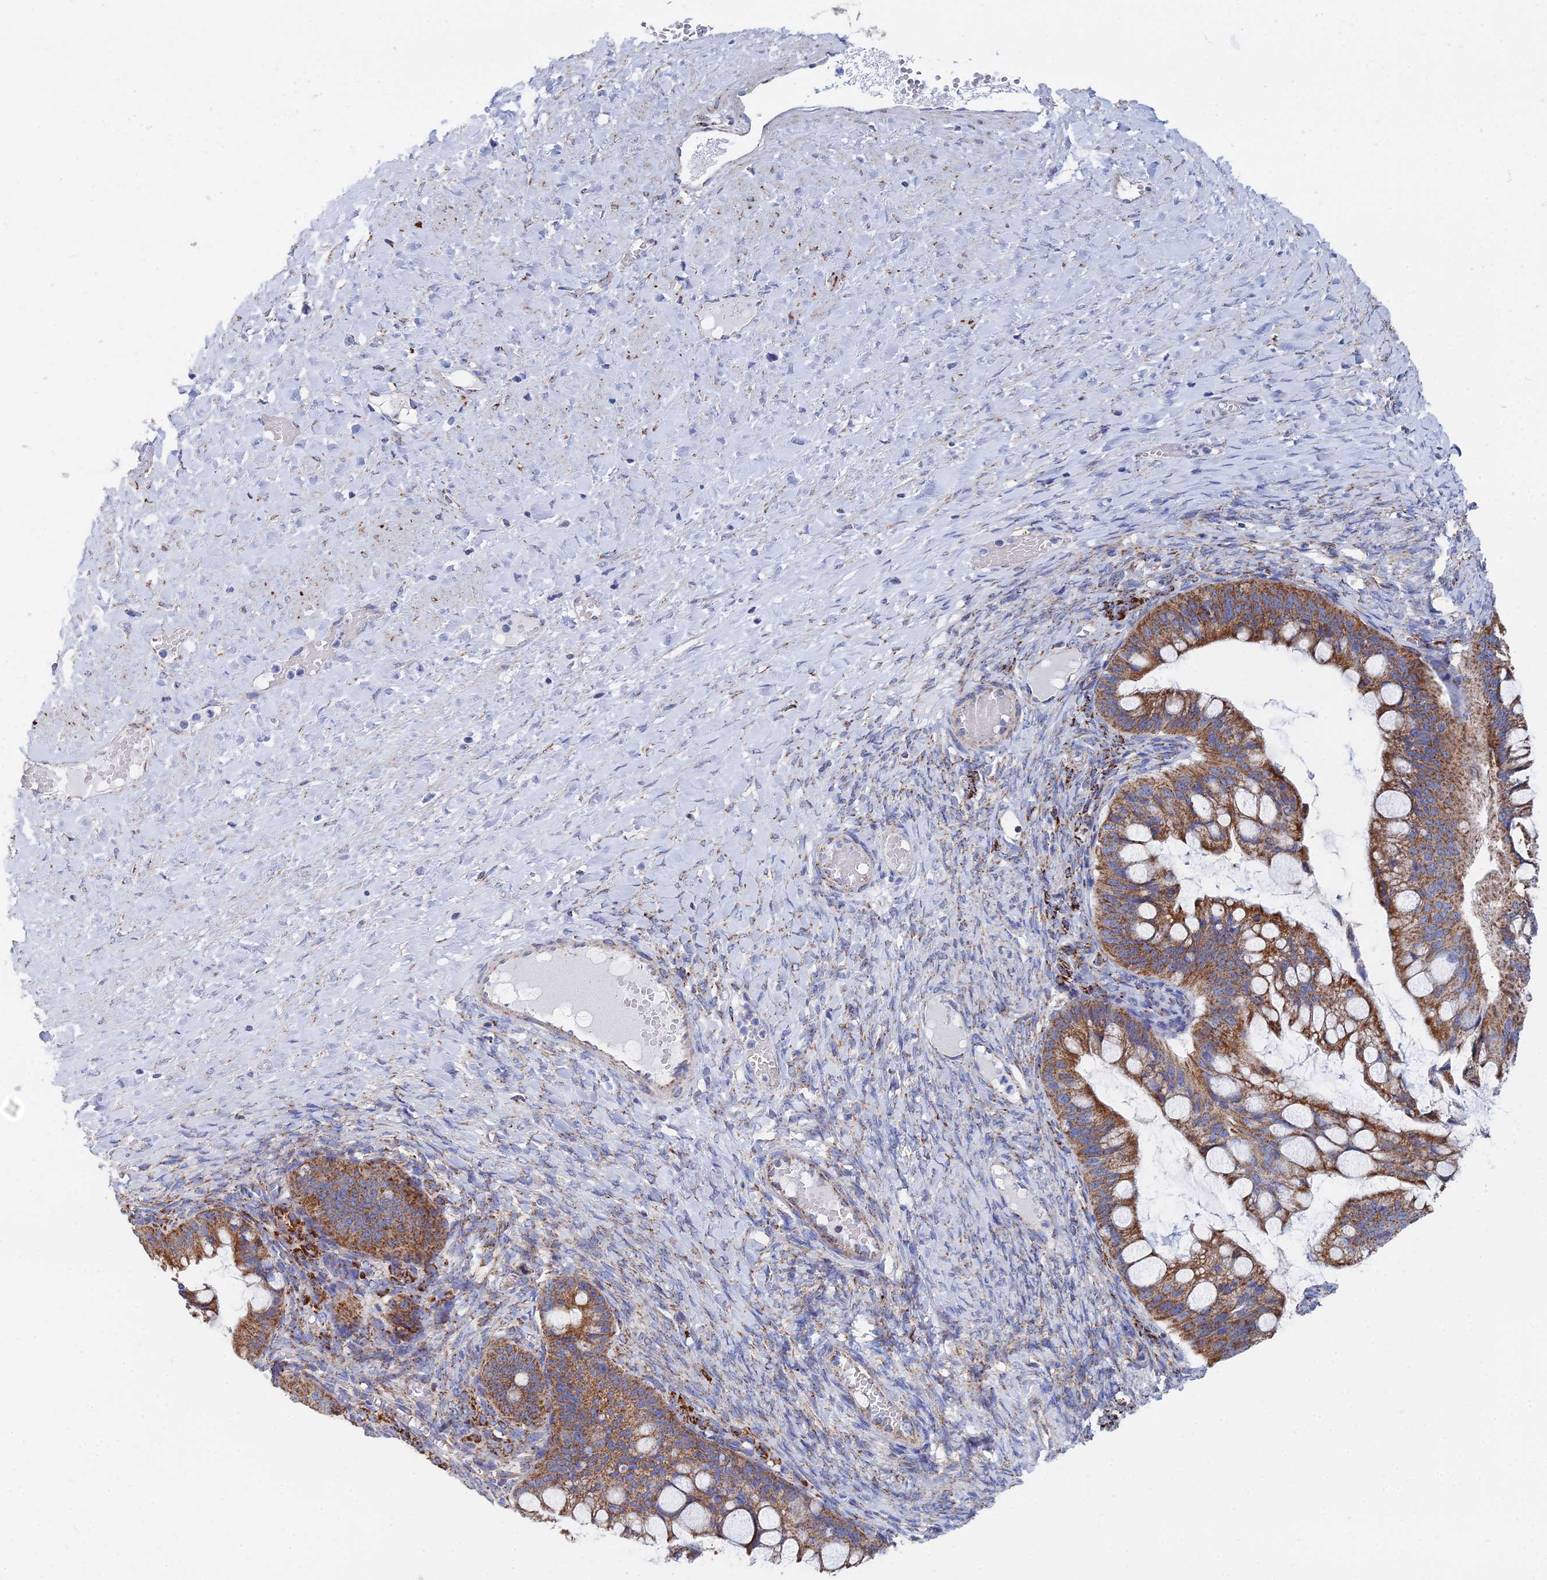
{"staining": {"intensity": "strong", "quantity": ">75%", "location": "cytoplasmic/membranous"}, "tissue": "ovarian cancer", "cell_type": "Tumor cells", "image_type": "cancer", "snomed": [{"axis": "morphology", "description": "Cystadenocarcinoma, mucinous, NOS"}, {"axis": "topography", "description": "Ovary"}], "caption": "Tumor cells display high levels of strong cytoplasmic/membranous staining in approximately >75% of cells in ovarian cancer (mucinous cystadenocarcinoma). (Brightfield microscopy of DAB IHC at high magnification).", "gene": "IFT80", "patient": {"sex": "female", "age": 73}}